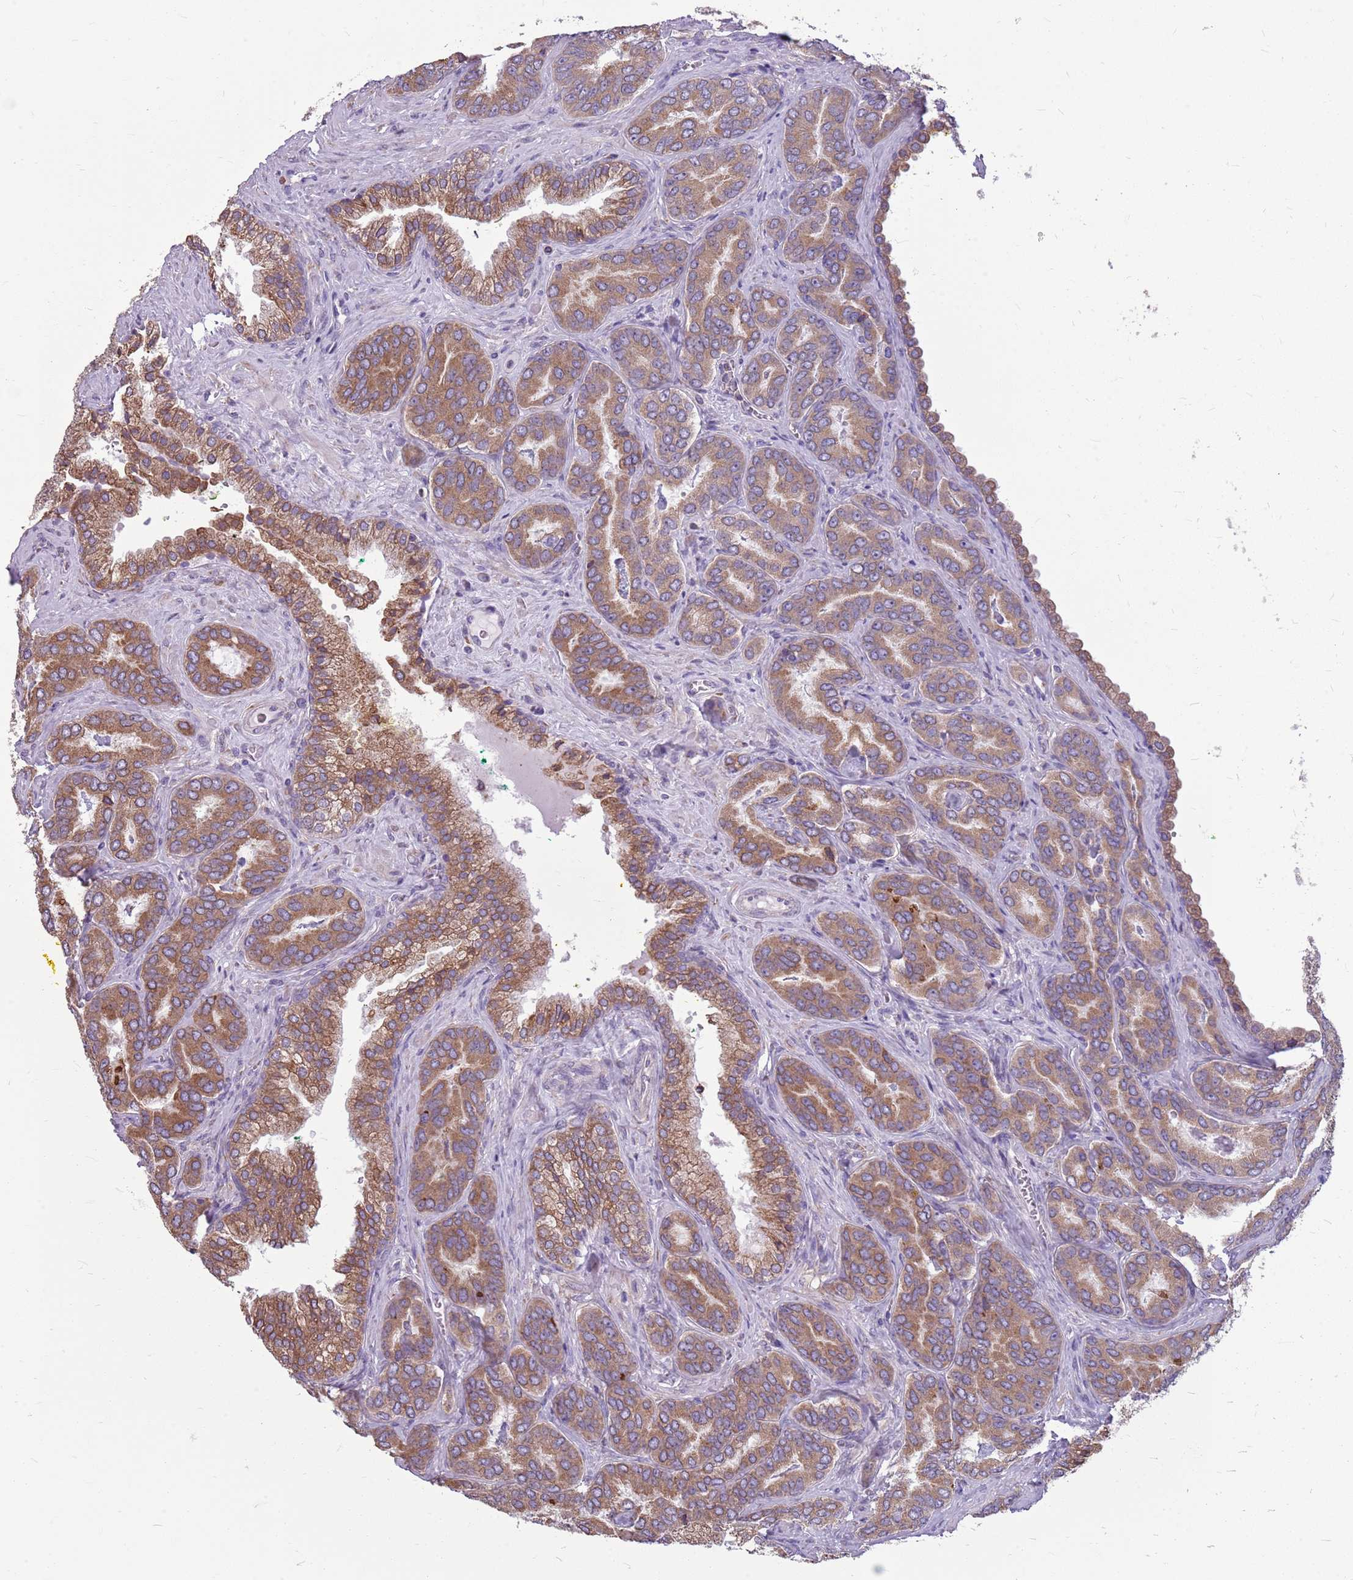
{"staining": {"intensity": "moderate", "quantity": ">75%", "location": "cytoplasmic/membranous"}, "tissue": "prostate cancer", "cell_type": "Tumor cells", "image_type": "cancer", "snomed": [{"axis": "morphology", "description": "Adenocarcinoma, High grade"}, {"axis": "topography", "description": "Prostate"}], "caption": "High-grade adenocarcinoma (prostate) stained with DAB (3,3'-diaminobenzidine) immunohistochemistry exhibits medium levels of moderate cytoplasmic/membranous expression in approximately >75% of tumor cells. (DAB (3,3'-diaminobenzidine) = brown stain, brightfield microscopy at high magnification).", "gene": "KCTD19", "patient": {"sex": "male", "age": 72}}